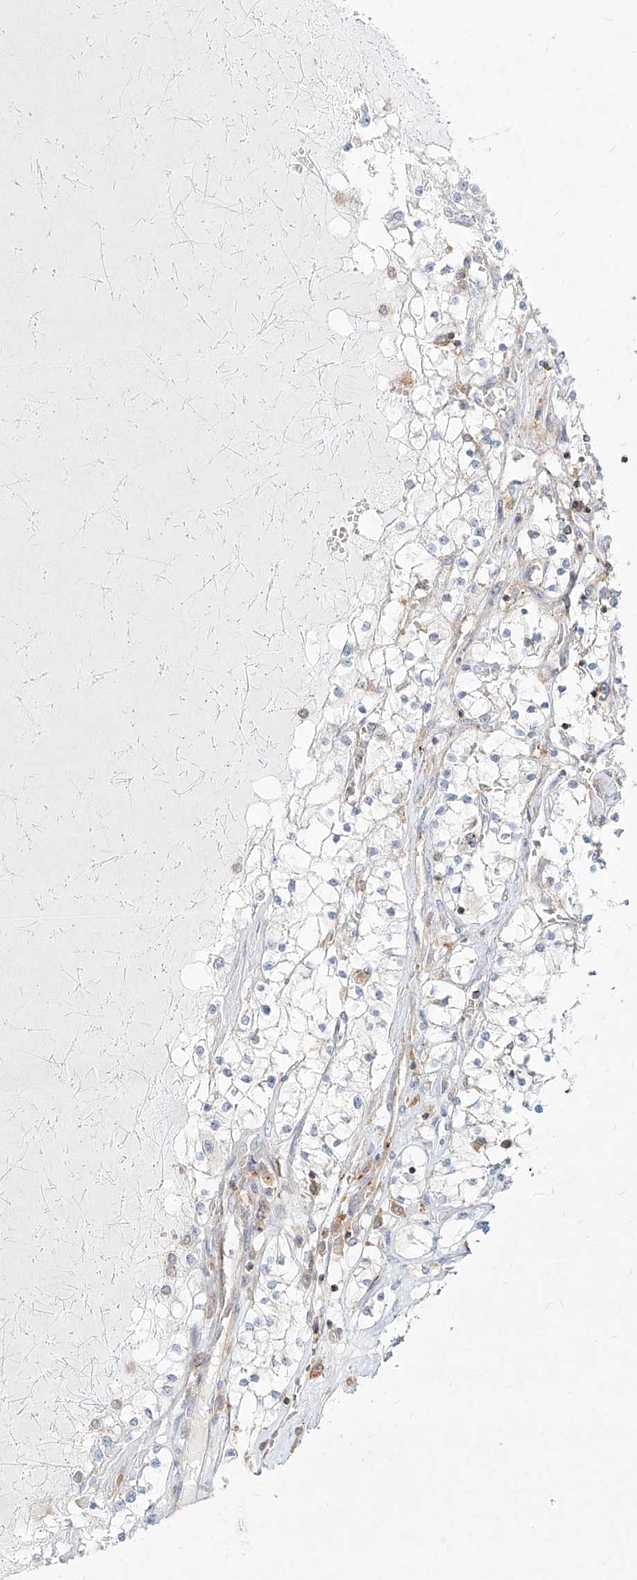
{"staining": {"intensity": "negative", "quantity": "none", "location": "none"}, "tissue": "renal cancer", "cell_type": "Tumor cells", "image_type": "cancer", "snomed": [{"axis": "morphology", "description": "Normal tissue, NOS"}, {"axis": "morphology", "description": "Adenocarcinoma, NOS"}, {"axis": "topography", "description": "Kidney"}], "caption": "Immunohistochemistry of human adenocarcinoma (renal) exhibits no positivity in tumor cells.", "gene": "SLC2A12", "patient": {"sex": "male", "age": 68}}